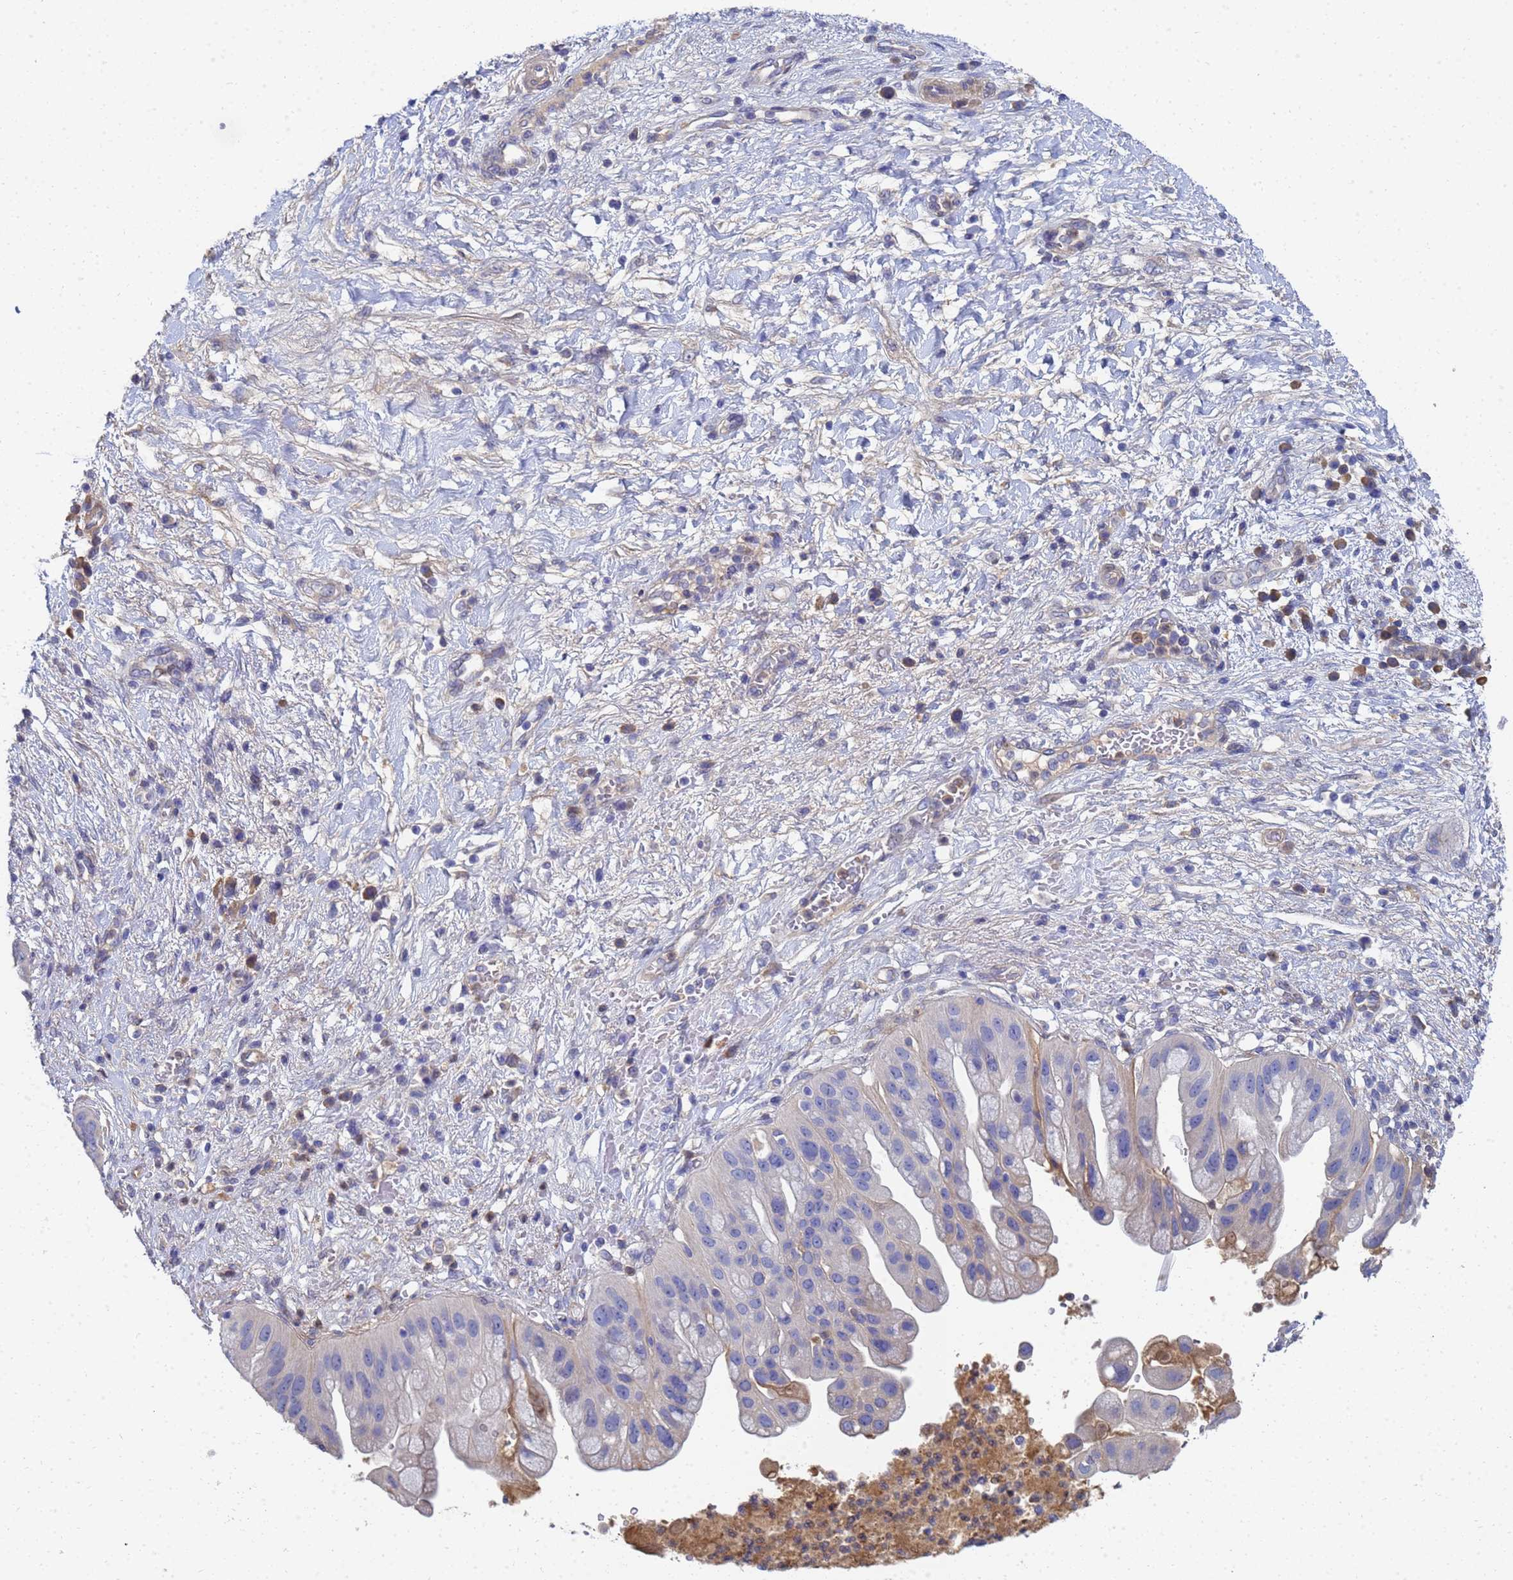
{"staining": {"intensity": "negative", "quantity": "none", "location": "none"}, "tissue": "pancreatic cancer", "cell_type": "Tumor cells", "image_type": "cancer", "snomed": [{"axis": "morphology", "description": "Adenocarcinoma, NOS"}, {"axis": "topography", "description": "Pancreas"}], "caption": "Immunohistochemical staining of pancreatic cancer displays no significant staining in tumor cells.", "gene": "LBX2", "patient": {"sex": "male", "age": 68}}